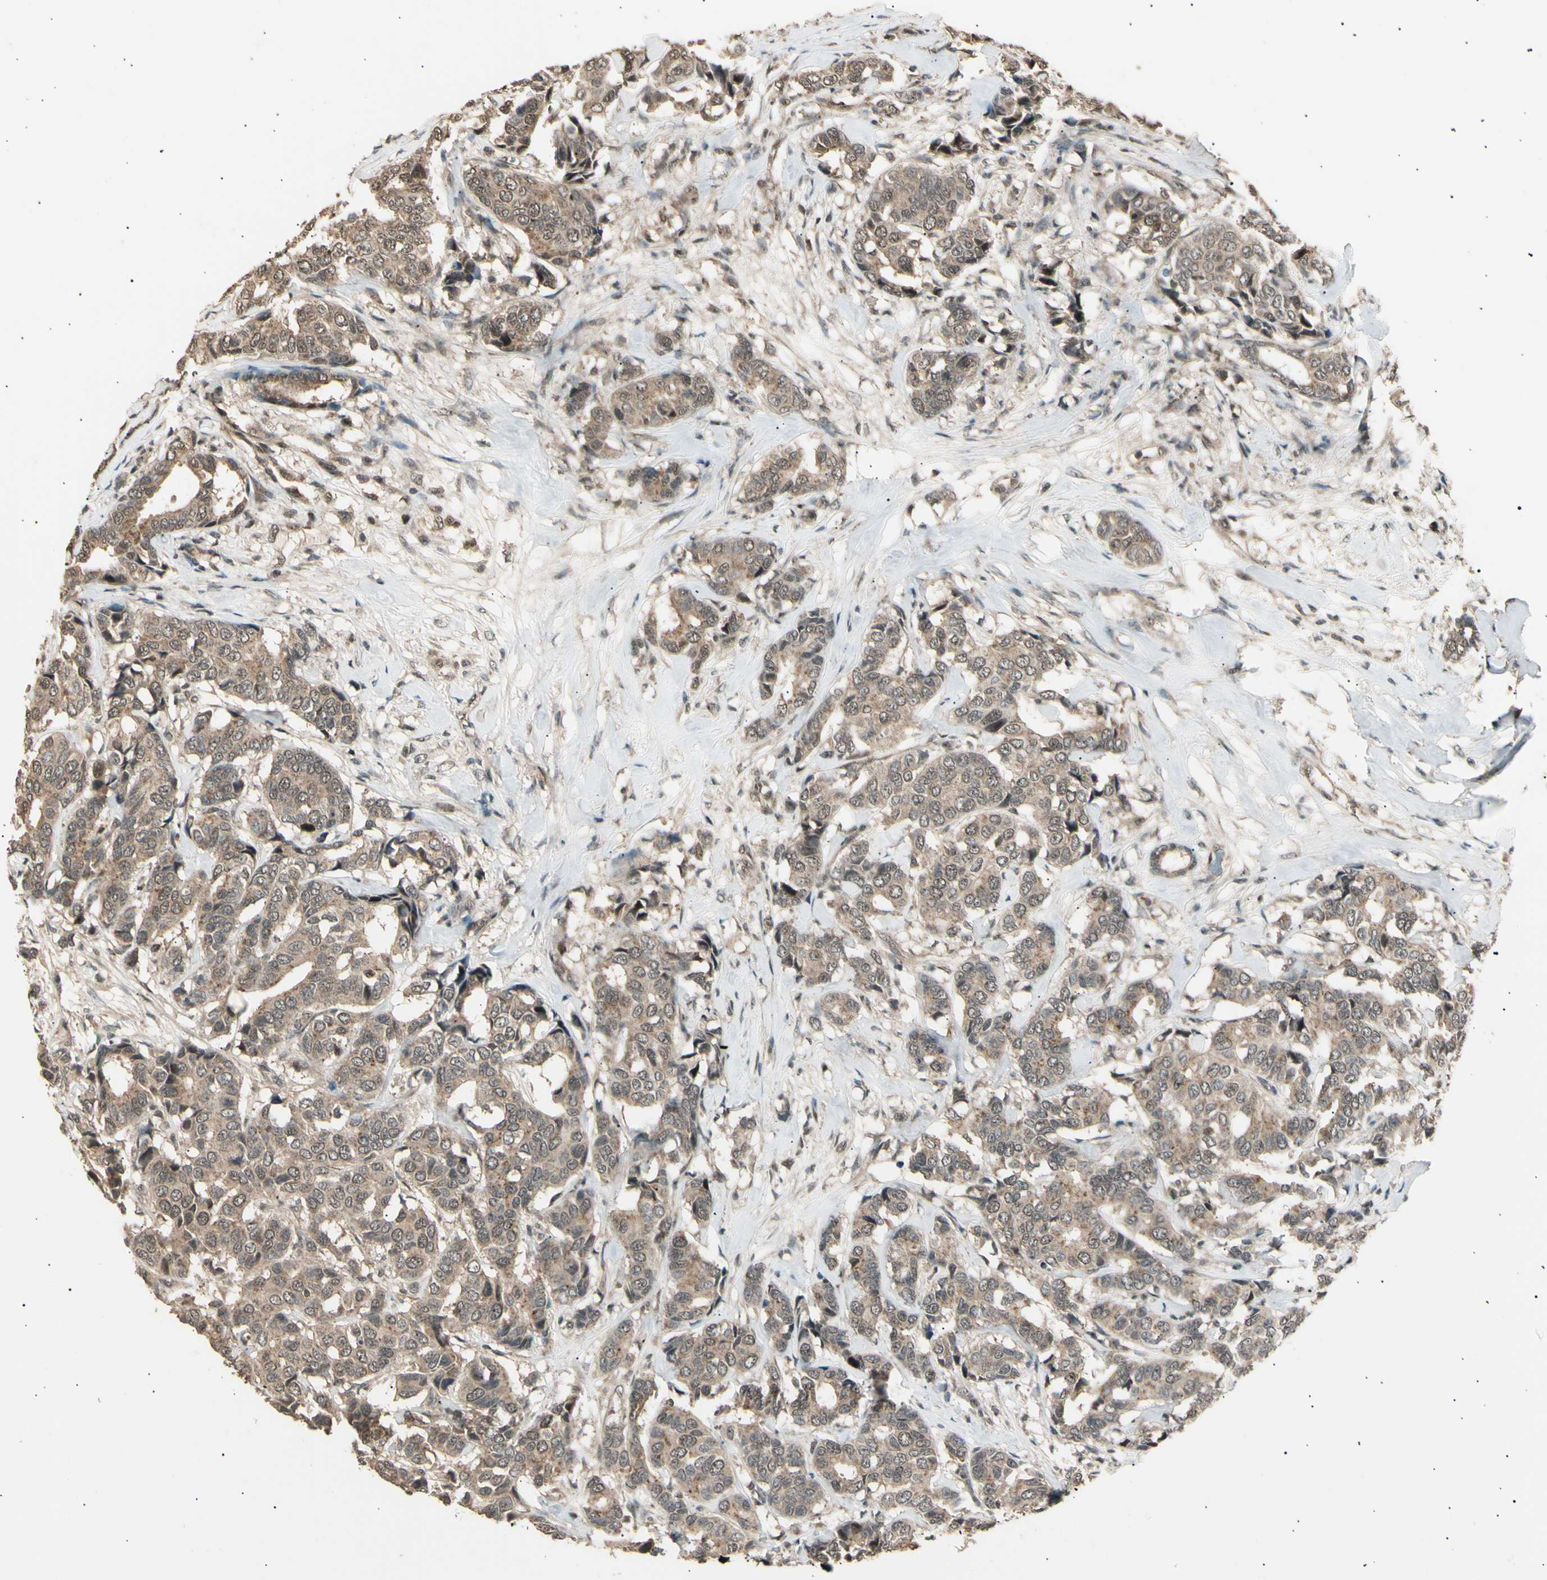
{"staining": {"intensity": "weak", "quantity": ">75%", "location": "cytoplasmic/membranous"}, "tissue": "breast cancer", "cell_type": "Tumor cells", "image_type": "cancer", "snomed": [{"axis": "morphology", "description": "Duct carcinoma"}, {"axis": "topography", "description": "Breast"}], "caption": "Invasive ductal carcinoma (breast) stained with IHC displays weak cytoplasmic/membranous expression in about >75% of tumor cells.", "gene": "NUAK2", "patient": {"sex": "female", "age": 87}}